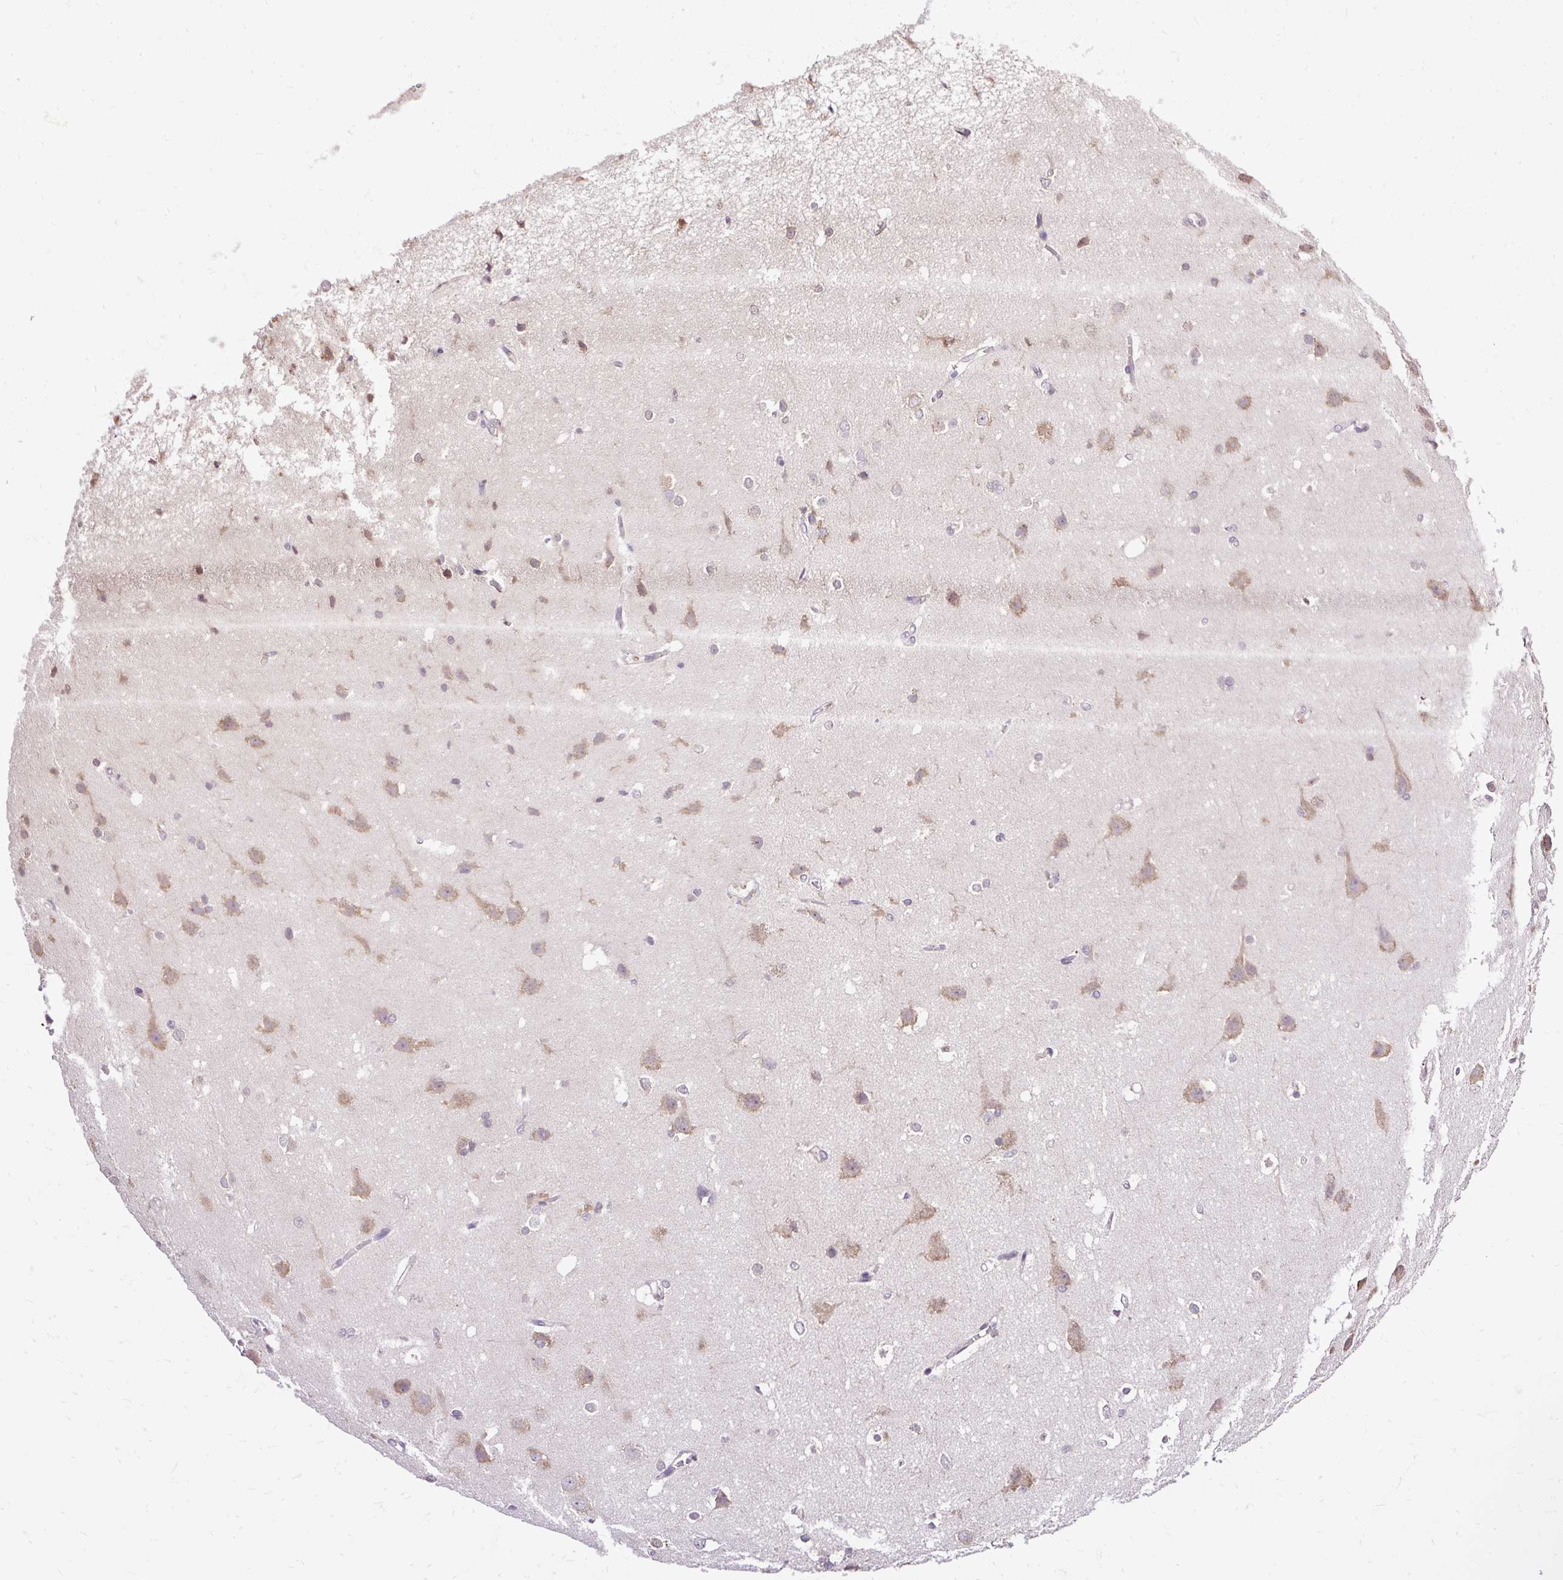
{"staining": {"intensity": "negative", "quantity": "none", "location": "none"}, "tissue": "cerebral cortex", "cell_type": "Endothelial cells", "image_type": "normal", "snomed": [{"axis": "morphology", "description": "Normal tissue, NOS"}, {"axis": "topography", "description": "Cerebral cortex"}], "caption": "Immunohistochemistry (IHC) histopathology image of normal human cerebral cortex stained for a protein (brown), which exhibits no staining in endothelial cells.", "gene": "SEC63", "patient": {"sex": "male", "age": 37}}